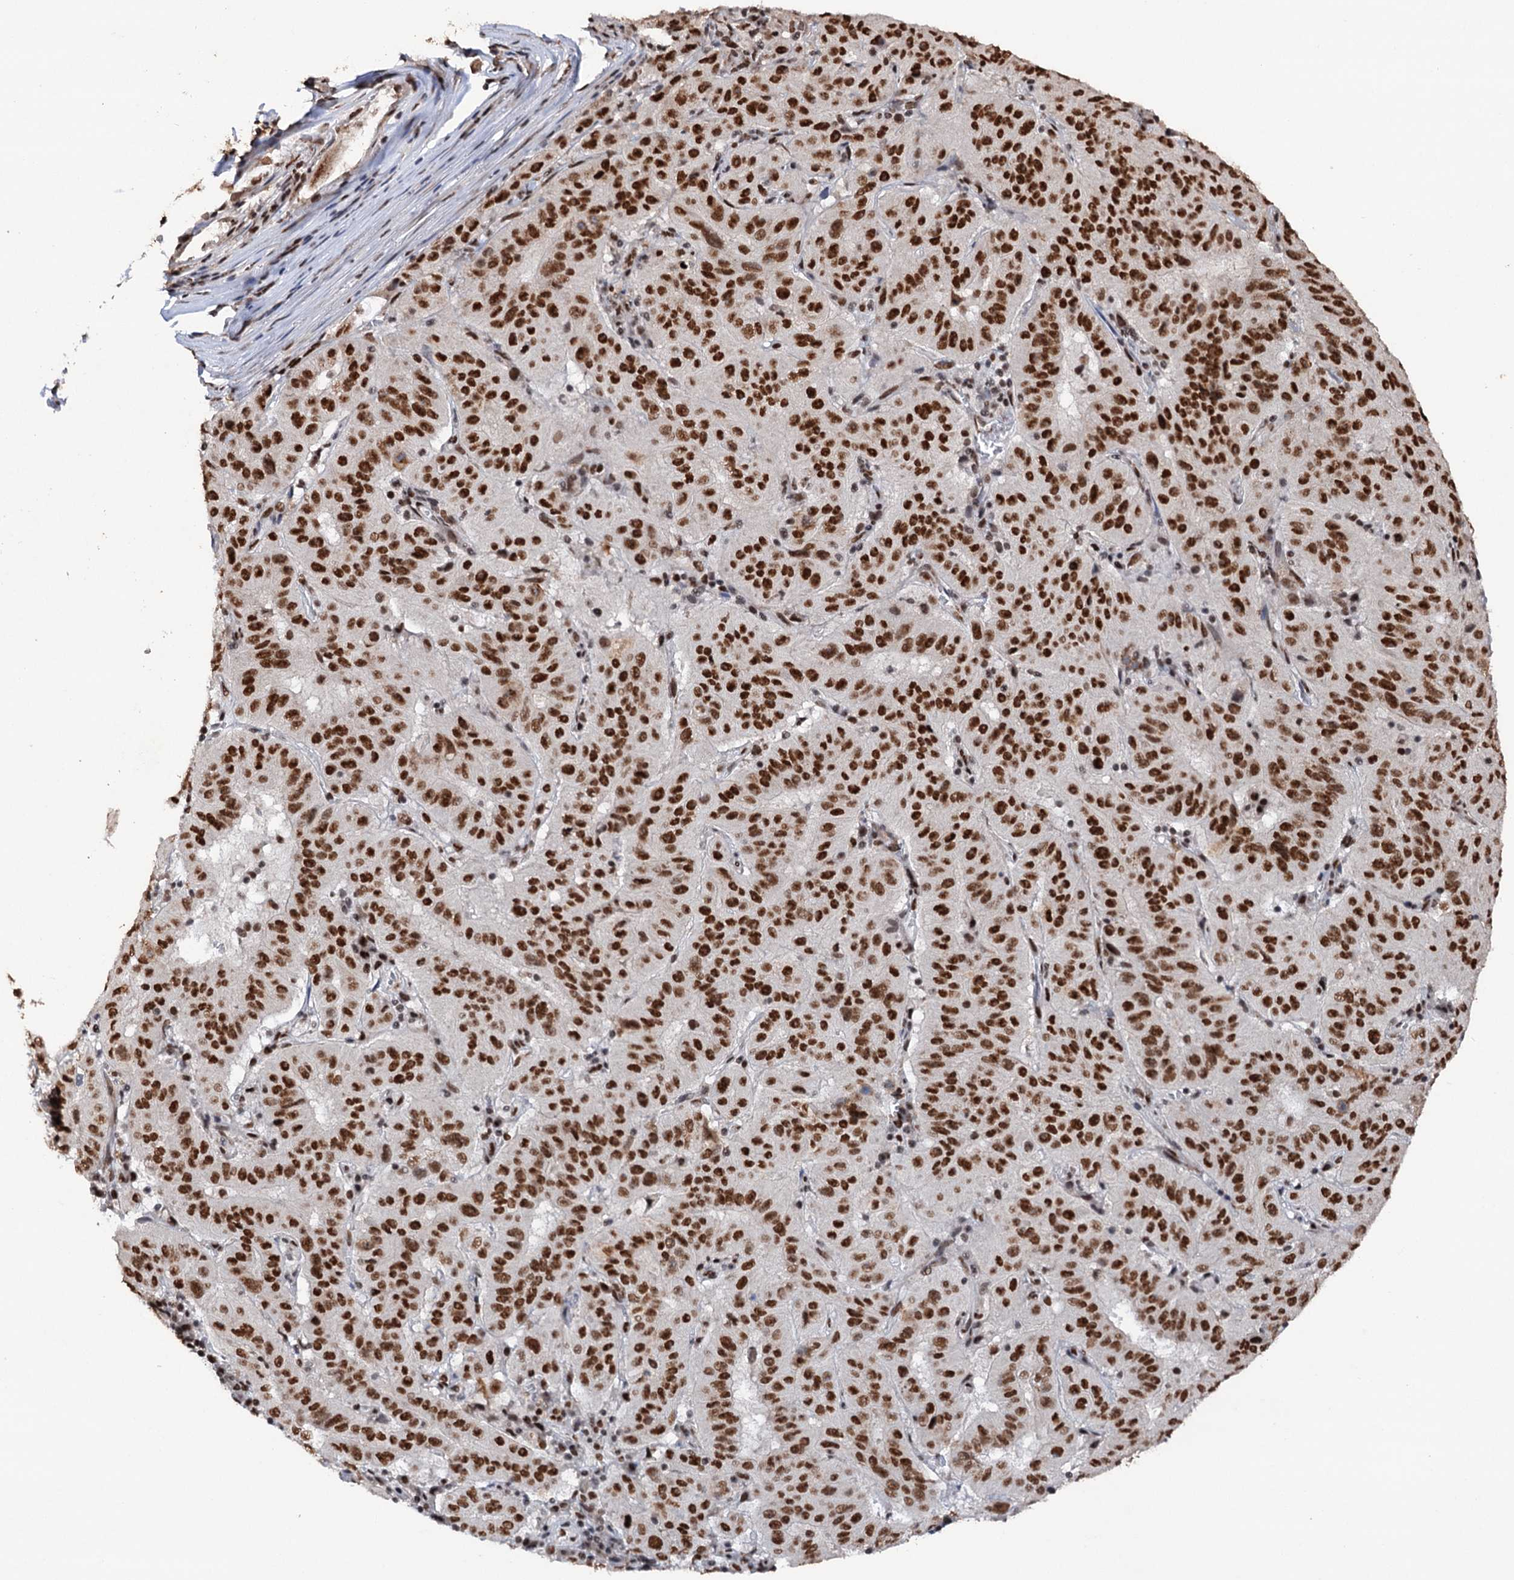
{"staining": {"intensity": "strong", "quantity": ">75%", "location": "nuclear"}, "tissue": "pancreatic cancer", "cell_type": "Tumor cells", "image_type": "cancer", "snomed": [{"axis": "morphology", "description": "Adenocarcinoma, NOS"}, {"axis": "topography", "description": "Pancreas"}], "caption": "Adenocarcinoma (pancreatic) stained for a protein (brown) reveals strong nuclear positive staining in about >75% of tumor cells.", "gene": "MATR3", "patient": {"sex": "male", "age": 63}}